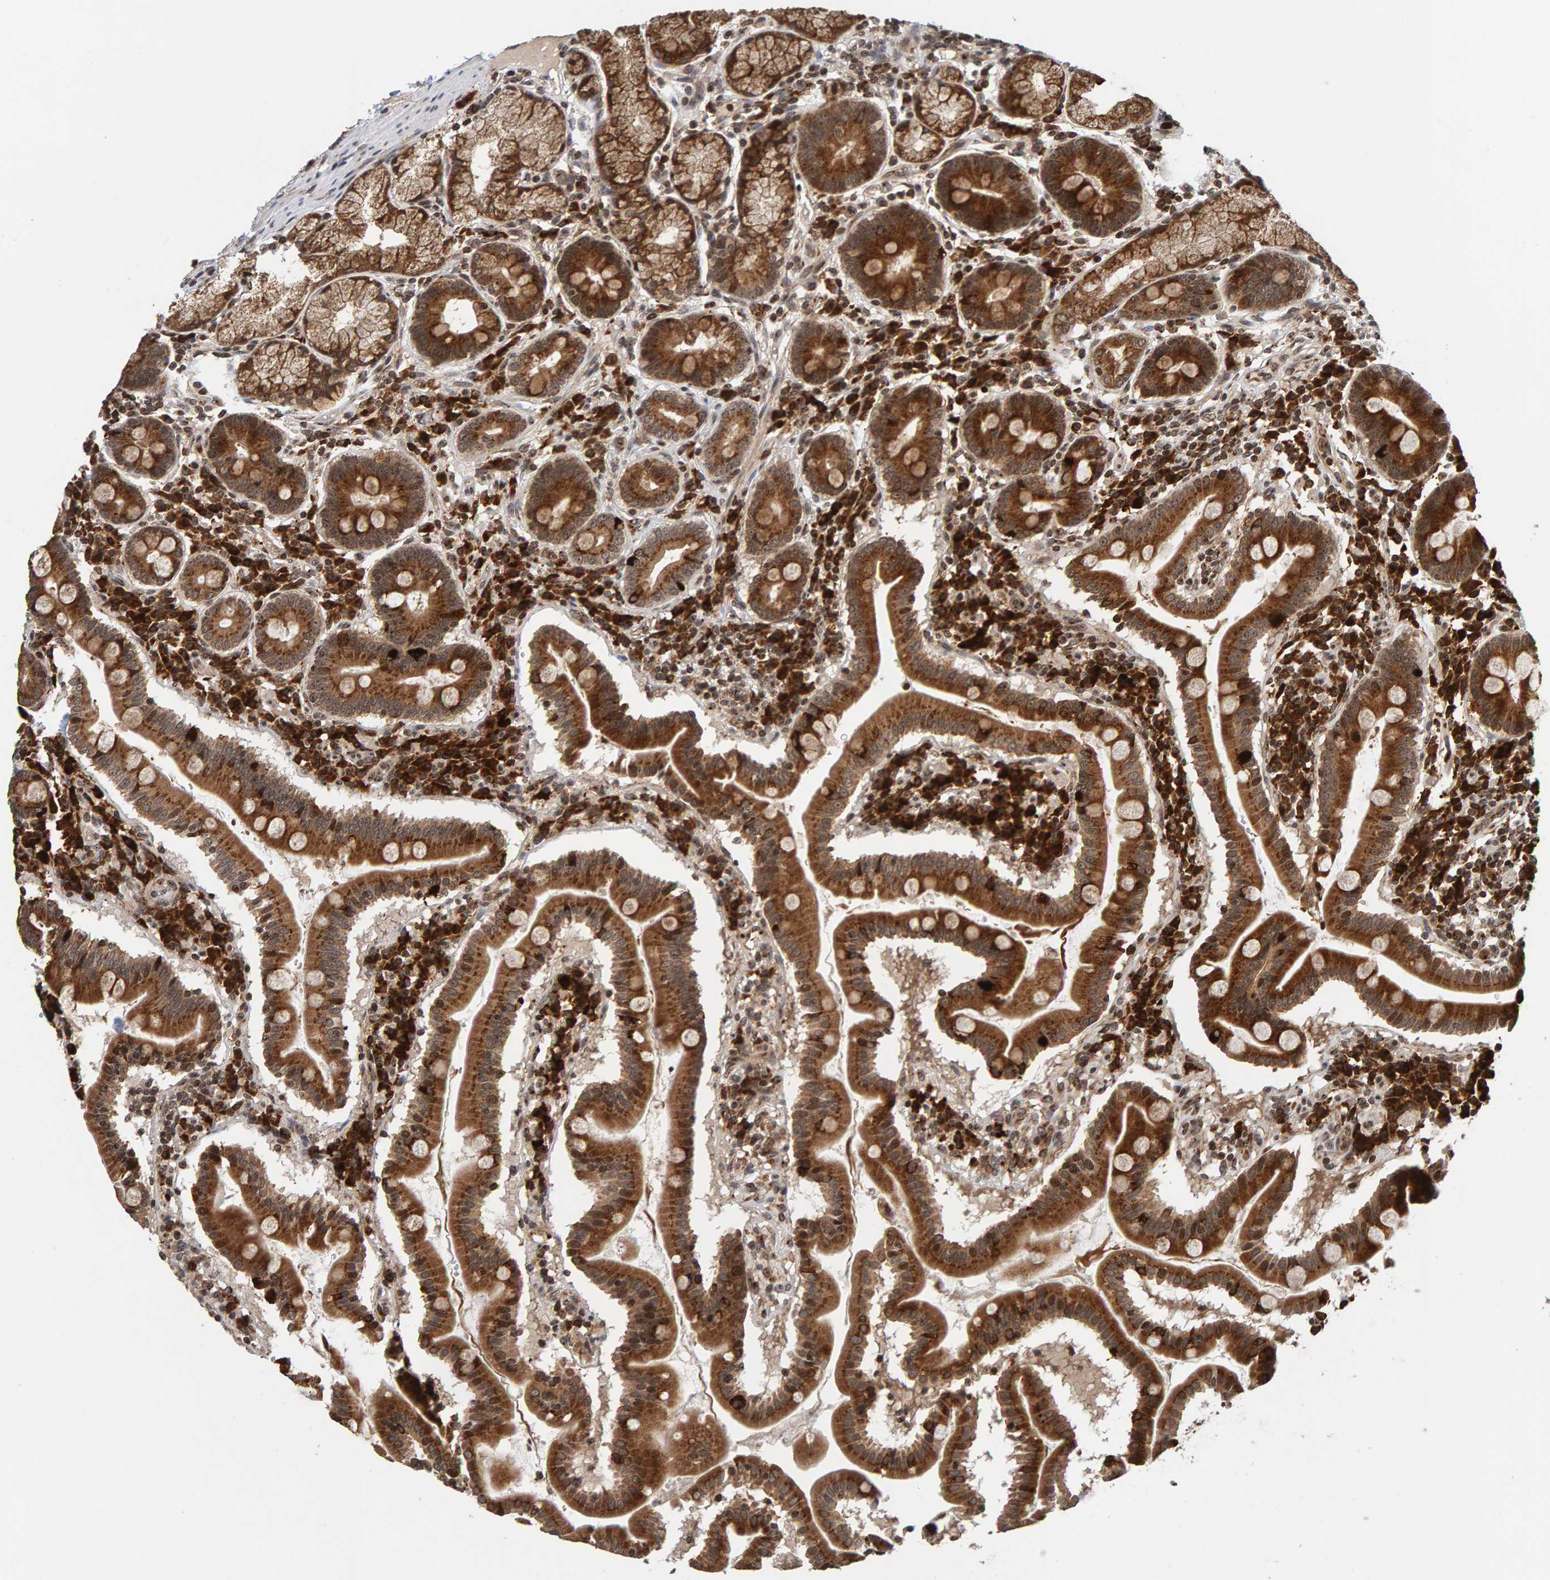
{"staining": {"intensity": "strong", "quantity": ">75%", "location": "cytoplasmic/membranous,nuclear"}, "tissue": "duodenum", "cell_type": "Glandular cells", "image_type": "normal", "snomed": [{"axis": "morphology", "description": "Normal tissue, NOS"}, {"axis": "topography", "description": "Duodenum"}], "caption": "Normal duodenum reveals strong cytoplasmic/membranous,nuclear positivity in about >75% of glandular cells (DAB (3,3'-diaminobenzidine) IHC, brown staining for protein, blue staining for nuclei)..", "gene": "CCDC182", "patient": {"sex": "male", "age": 50}}